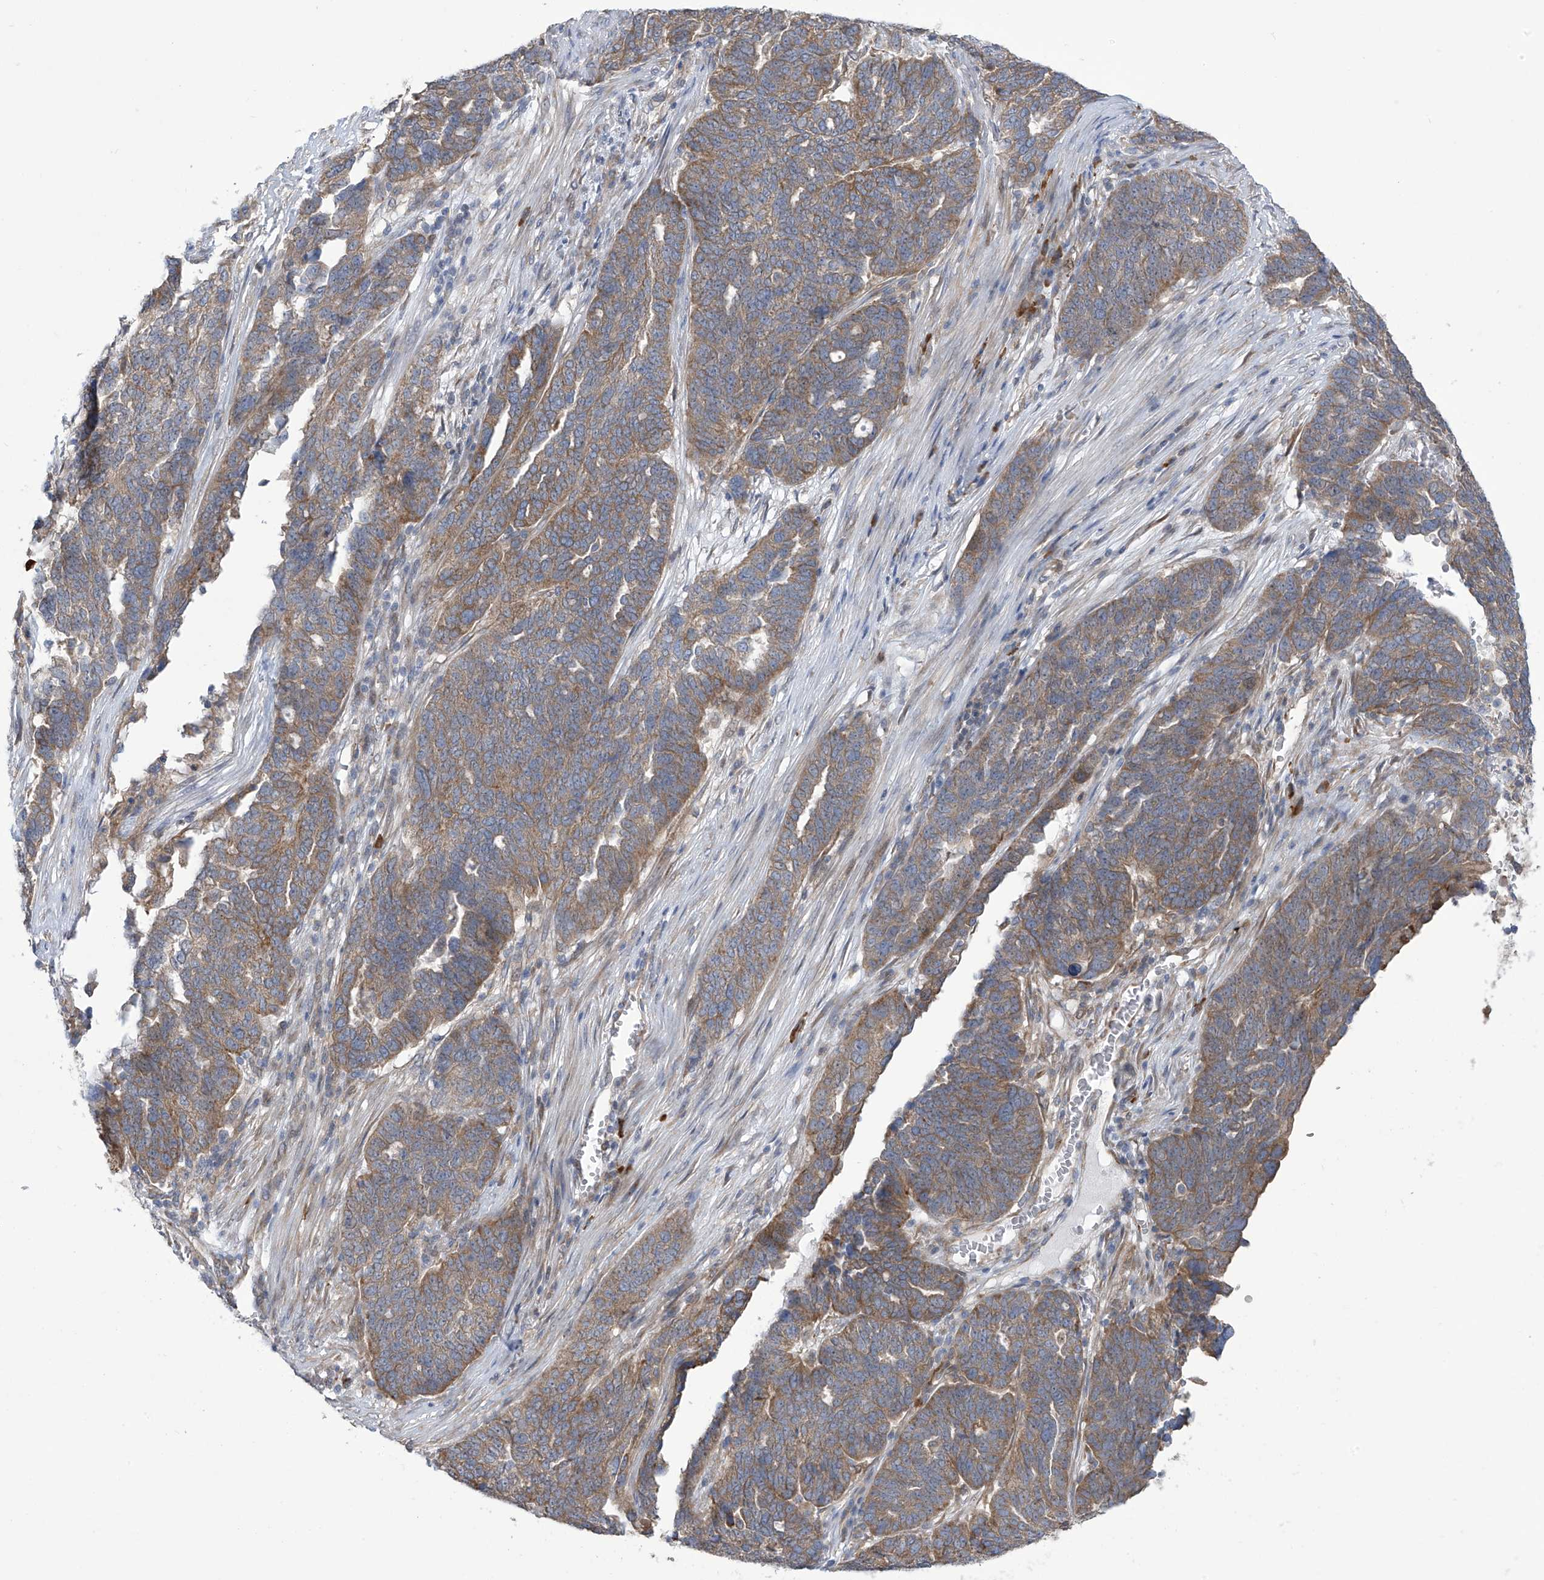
{"staining": {"intensity": "moderate", "quantity": "25%-75%", "location": "cytoplasmic/membranous"}, "tissue": "ovarian cancer", "cell_type": "Tumor cells", "image_type": "cancer", "snomed": [{"axis": "morphology", "description": "Cystadenocarcinoma, serous, NOS"}, {"axis": "topography", "description": "Ovary"}], "caption": "Ovarian cancer was stained to show a protein in brown. There is medium levels of moderate cytoplasmic/membranous positivity in approximately 25%-75% of tumor cells.", "gene": "KIAA1522", "patient": {"sex": "female", "age": 59}}